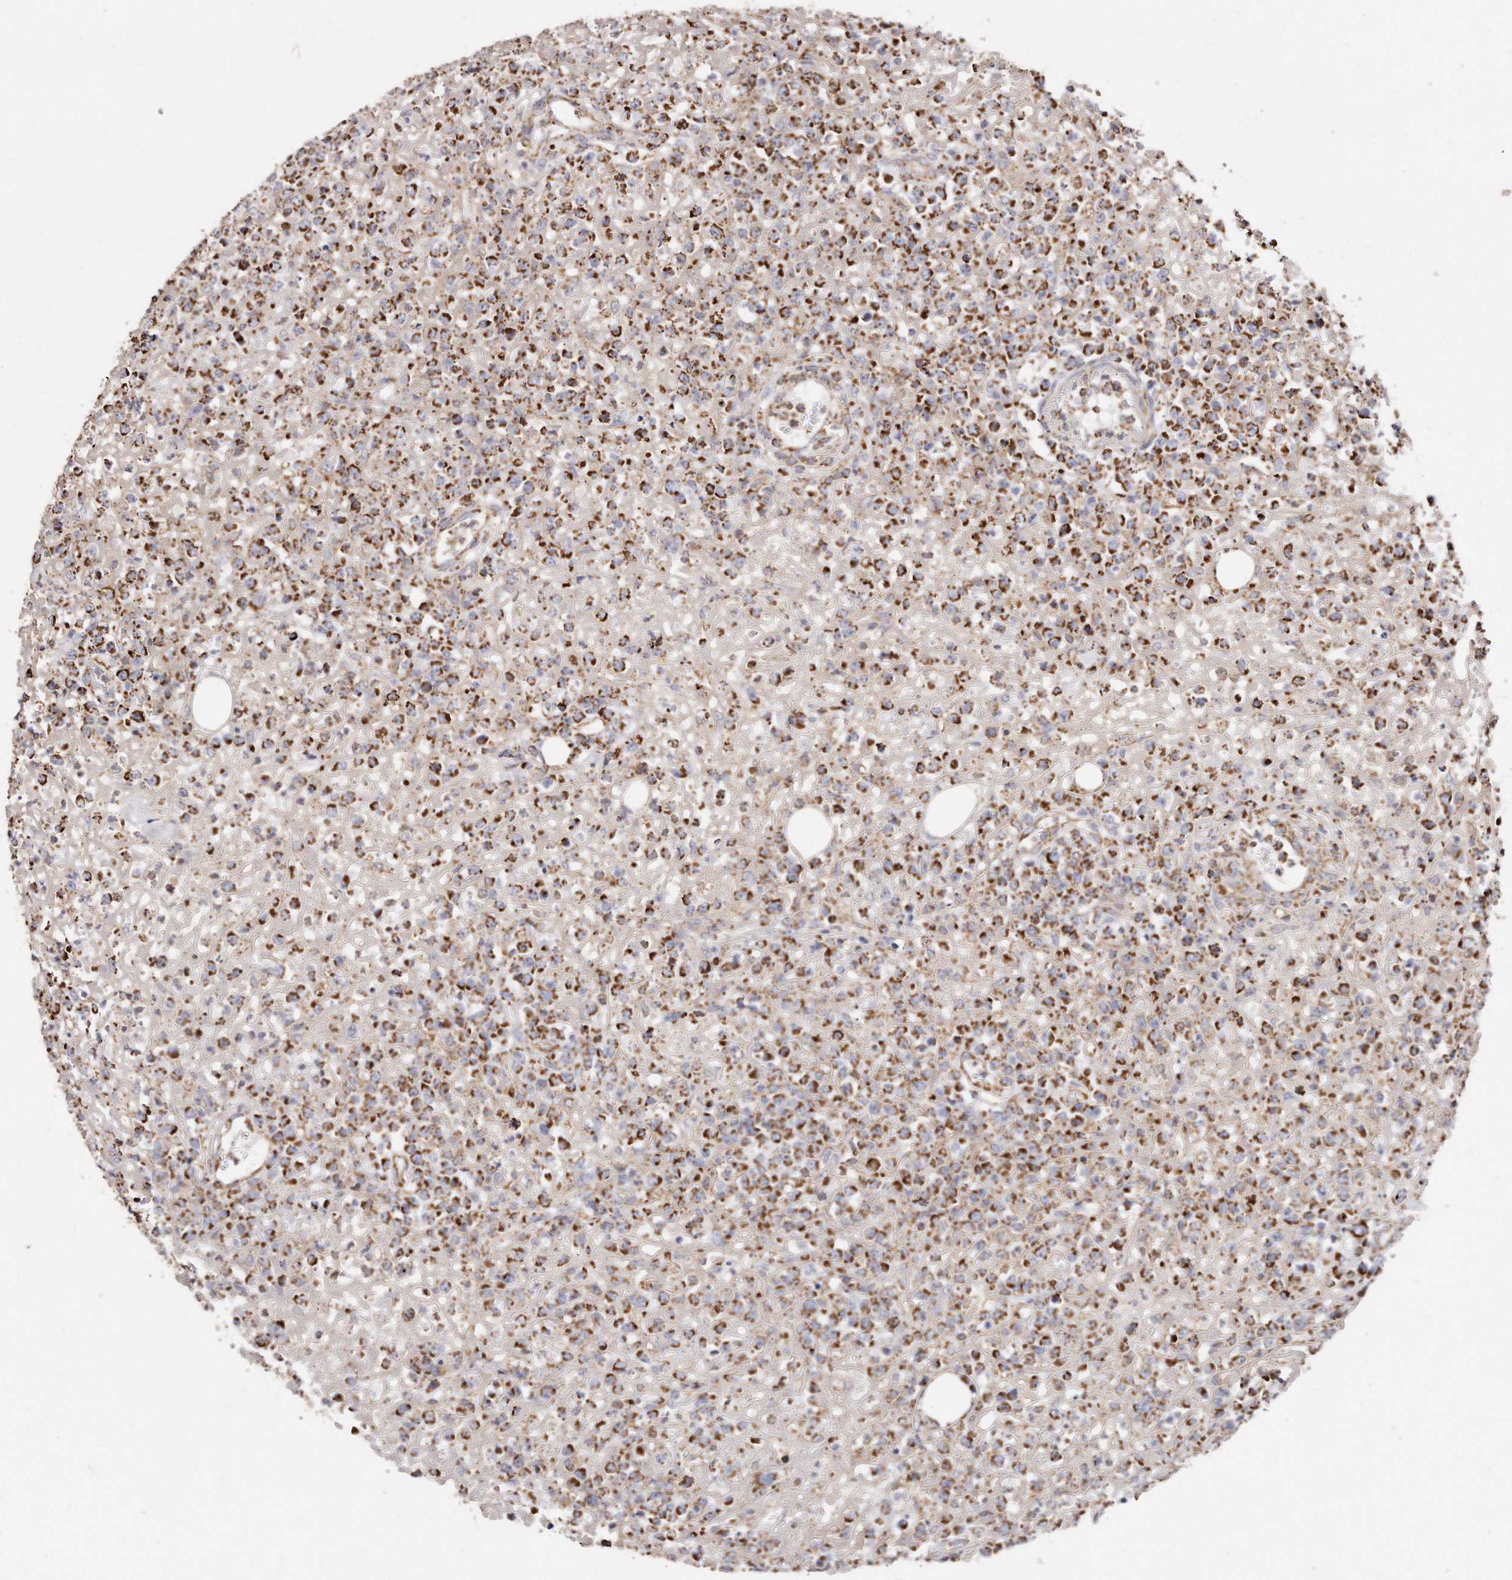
{"staining": {"intensity": "strong", "quantity": ">75%", "location": "cytoplasmic/membranous"}, "tissue": "lymphoma", "cell_type": "Tumor cells", "image_type": "cancer", "snomed": [{"axis": "morphology", "description": "Malignant lymphoma, non-Hodgkin's type, High grade"}, {"axis": "topography", "description": "Colon"}], "caption": "Immunohistochemical staining of human lymphoma reveals high levels of strong cytoplasmic/membranous staining in approximately >75% of tumor cells.", "gene": "RTKN", "patient": {"sex": "female", "age": 53}}